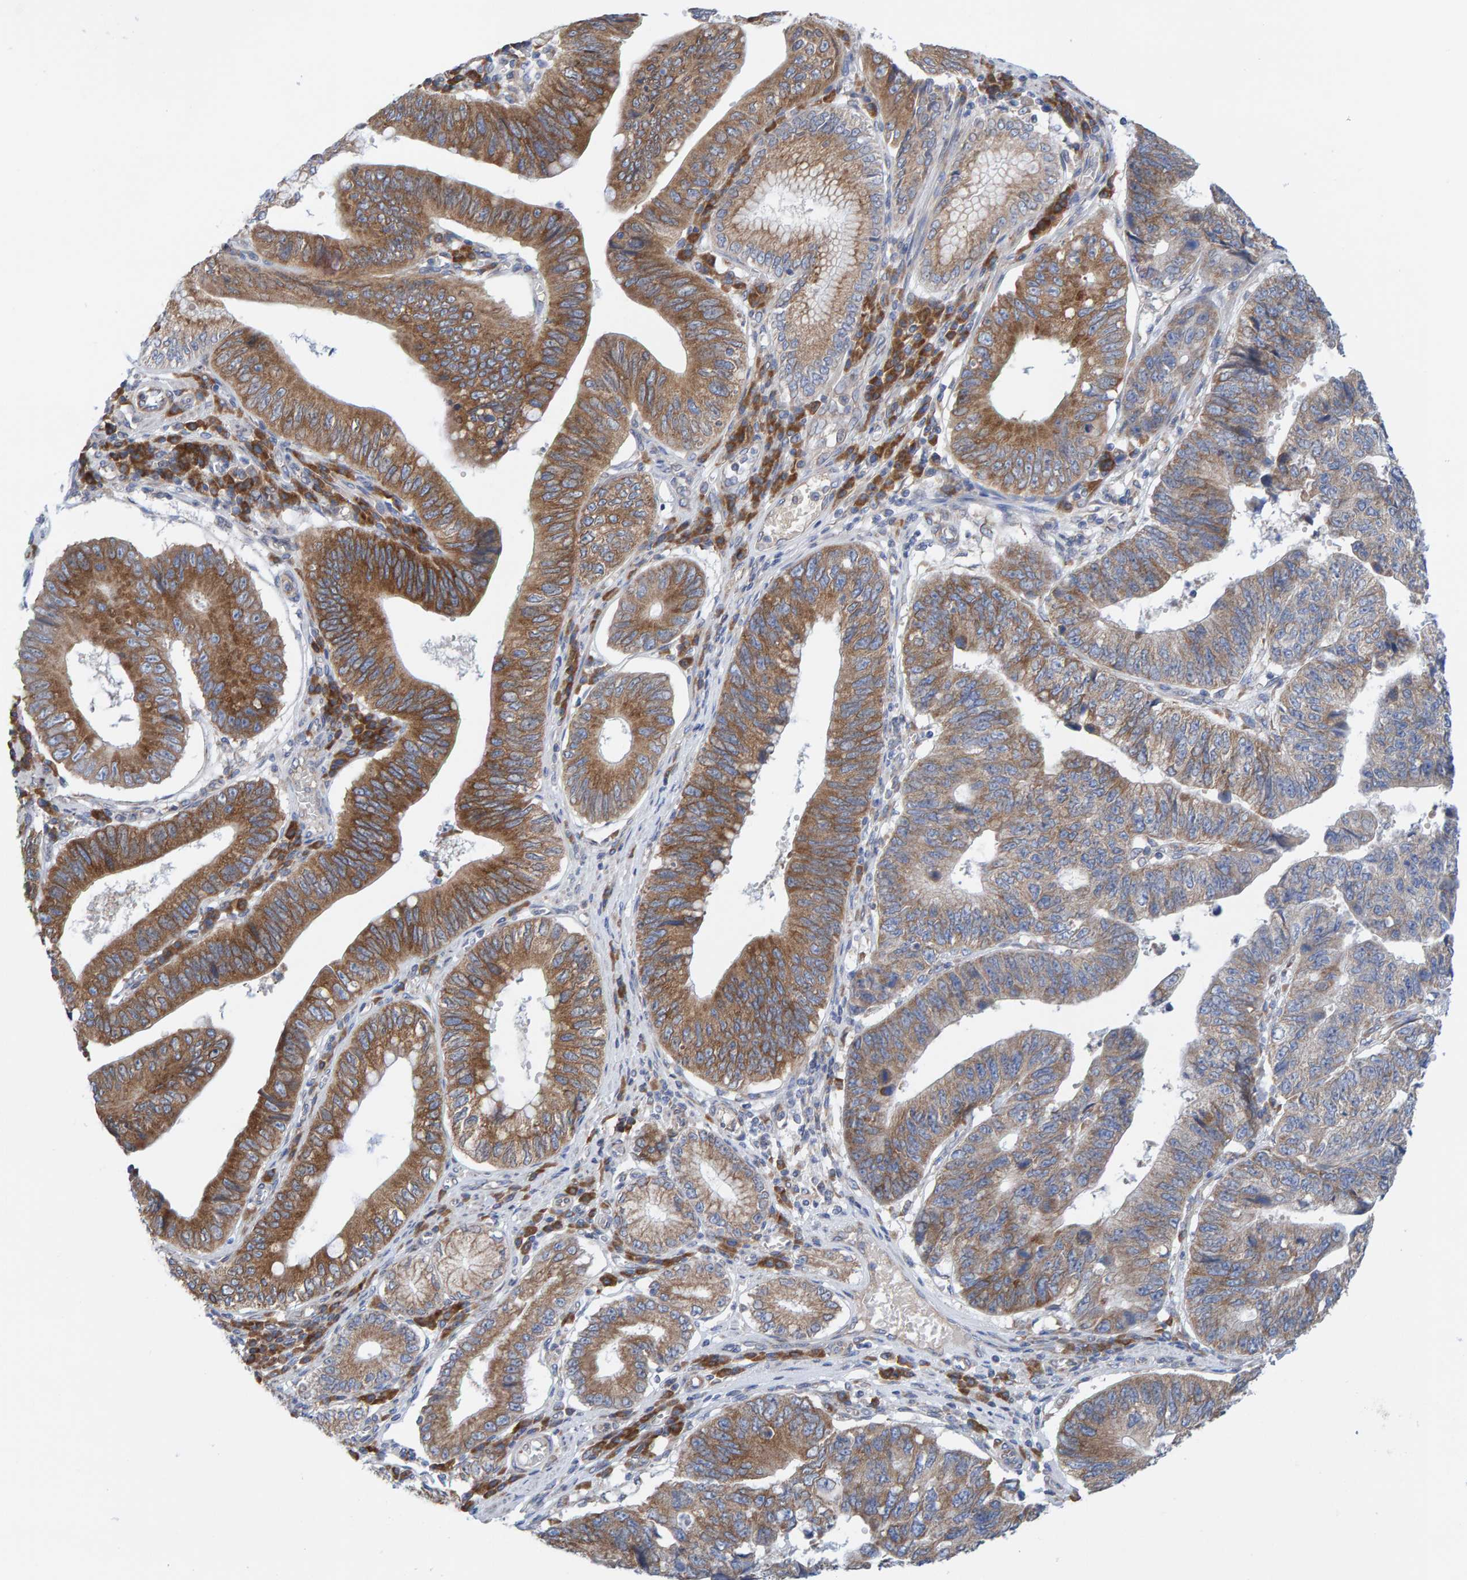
{"staining": {"intensity": "moderate", "quantity": ">75%", "location": "cytoplasmic/membranous"}, "tissue": "stomach cancer", "cell_type": "Tumor cells", "image_type": "cancer", "snomed": [{"axis": "morphology", "description": "Adenocarcinoma, NOS"}, {"axis": "topography", "description": "Stomach"}], "caption": "This micrograph demonstrates IHC staining of human stomach cancer (adenocarcinoma), with medium moderate cytoplasmic/membranous positivity in approximately >75% of tumor cells.", "gene": "CDK5RAP3", "patient": {"sex": "male", "age": 59}}